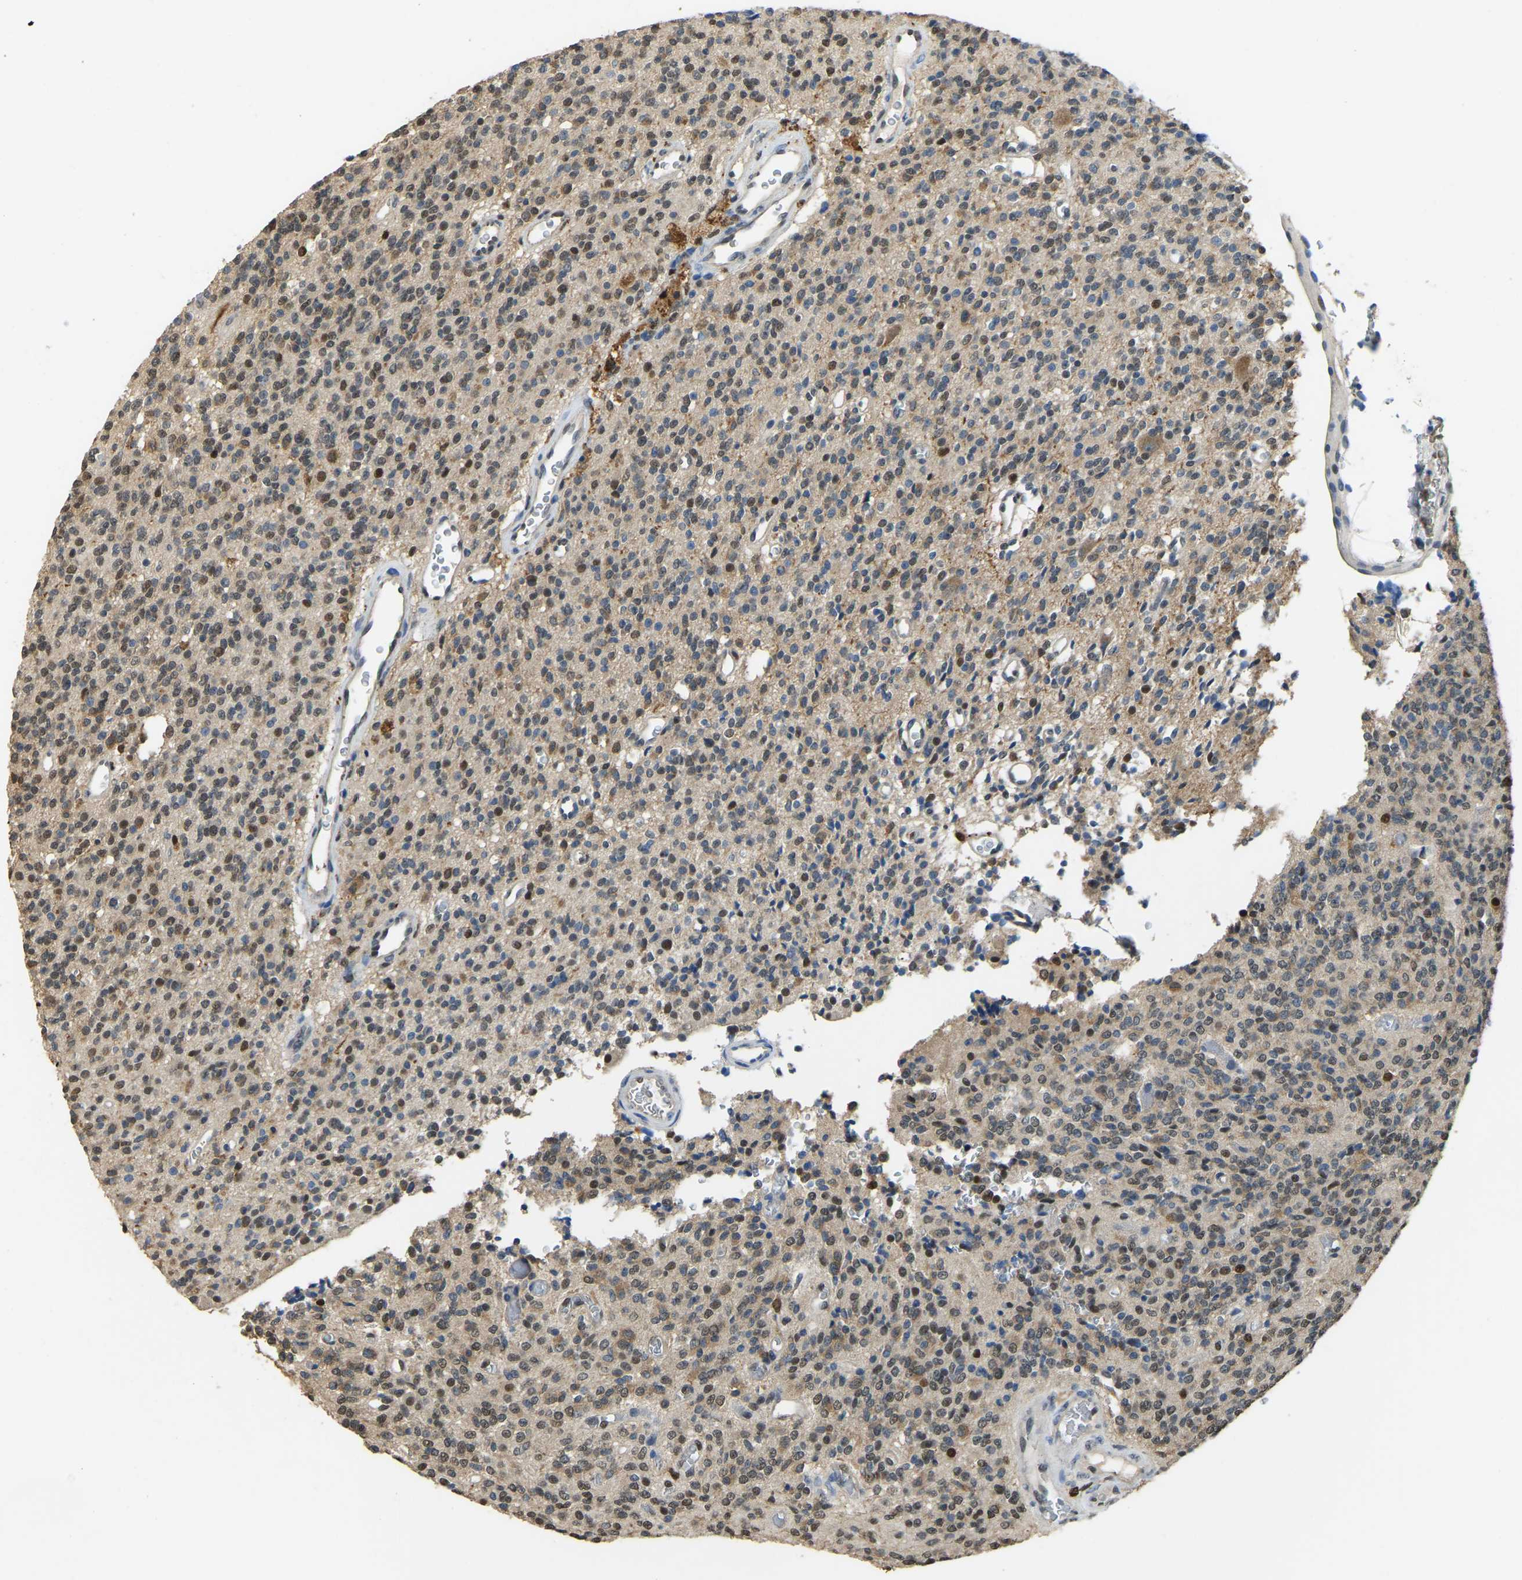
{"staining": {"intensity": "moderate", "quantity": ">75%", "location": "cytoplasmic/membranous,nuclear"}, "tissue": "glioma", "cell_type": "Tumor cells", "image_type": "cancer", "snomed": [{"axis": "morphology", "description": "Glioma, malignant, High grade"}, {"axis": "topography", "description": "Brain"}], "caption": "A medium amount of moderate cytoplasmic/membranous and nuclear staining is seen in about >75% of tumor cells in glioma tissue. Using DAB (brown) and hematoxylin (blue) stains, captured at high magnification using brightfield microscopy.", "gene": "NANS", "patient": {"sex": "male", "age": 34}}